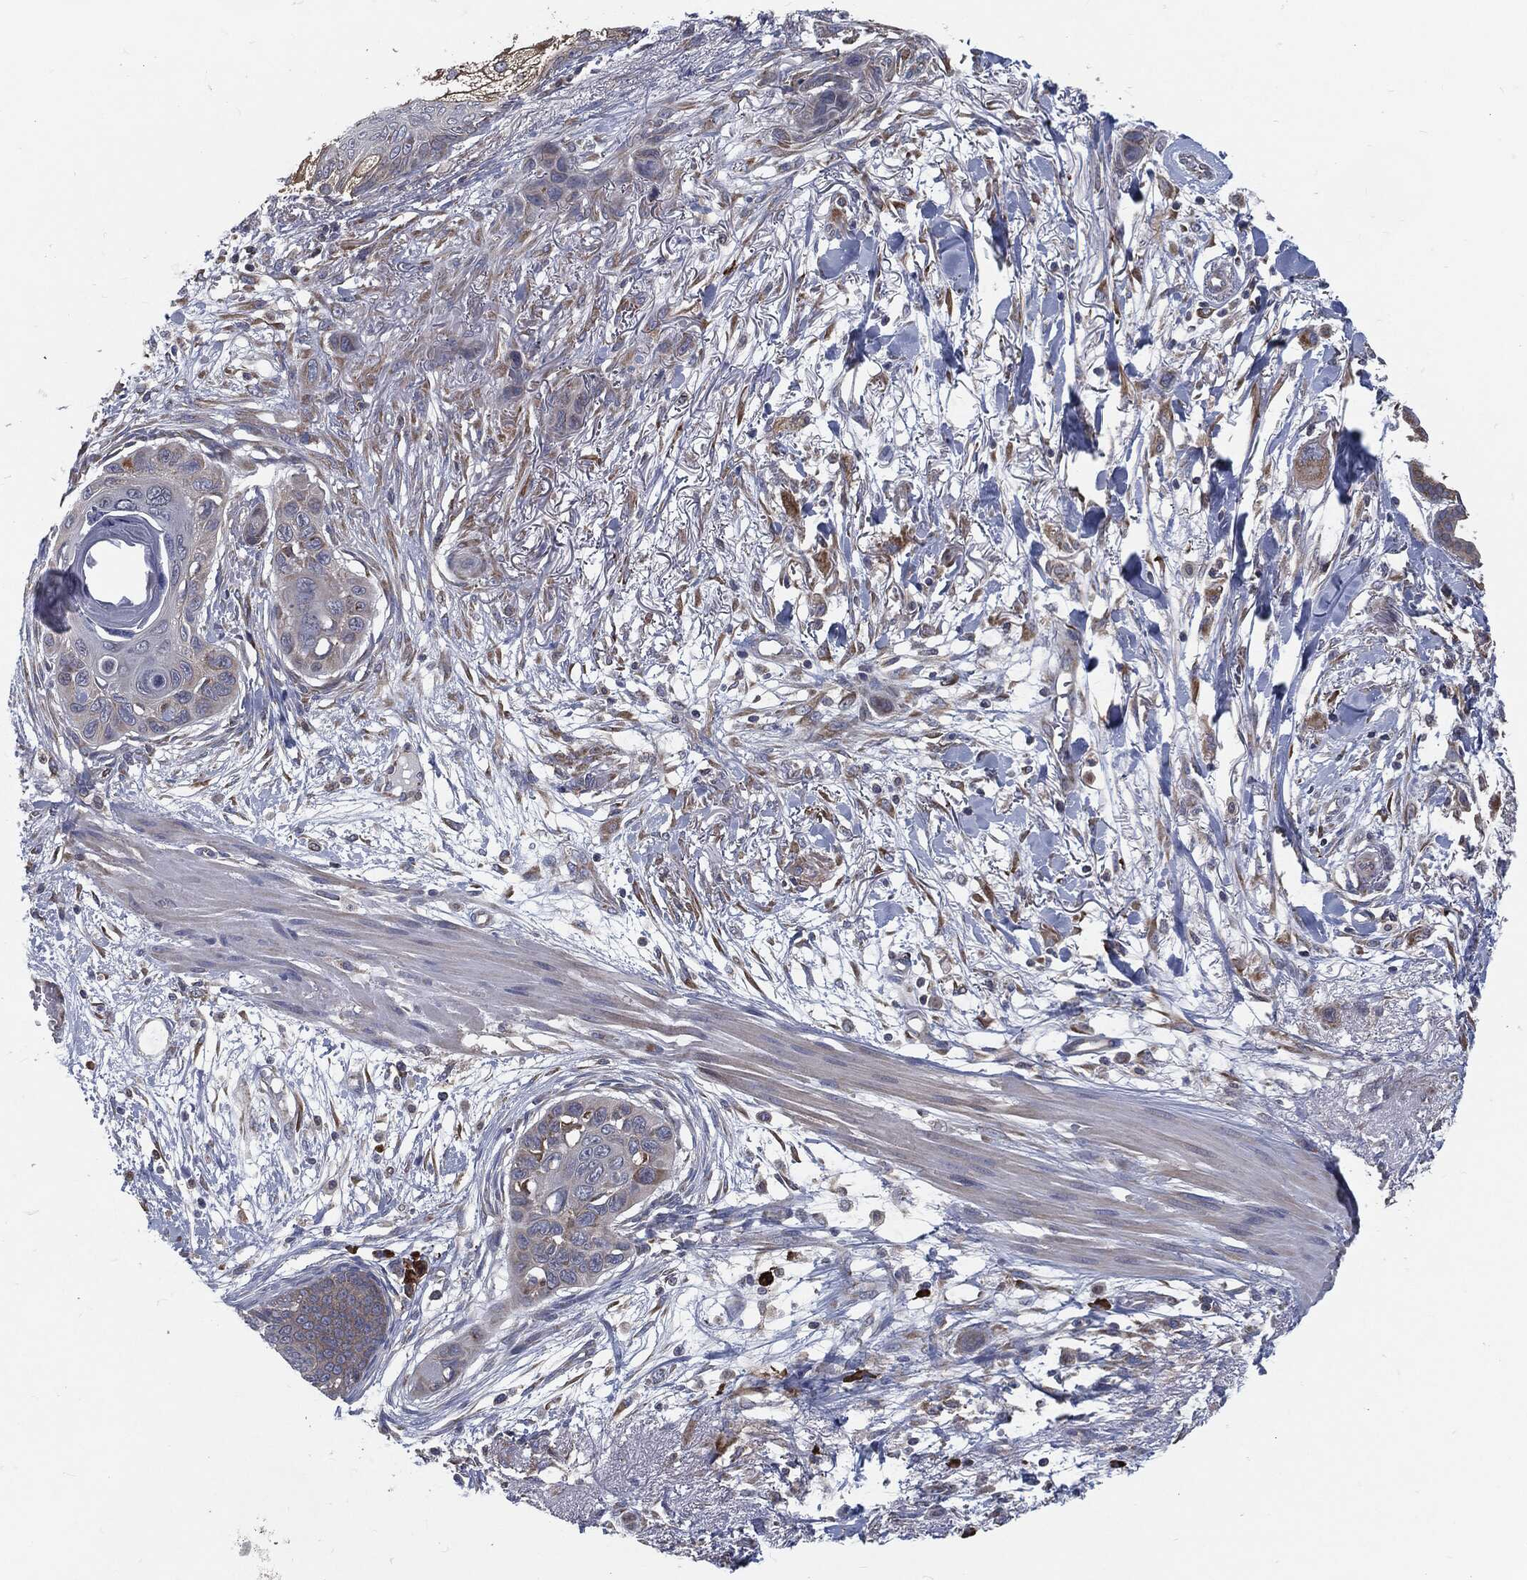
{"staining": {"intensity": "moderate", "quantity": "<25%", "location": "cytoplasmic/membranous"}, "tissue": "skin cancer", "cell_type": "Tumor cells", "image_type": "cancer", "snomed": [{"axis": "morphology", "description": "Squamous cell carcinoma, NOS"}, {"axis": "topography", "description": "Skin"}], "caption": "An image of skin squamous cell carcinoma stained for a protein displays moderate cytoplasmic/membranous brown staining in tumor cells. (IHC, brightfield microscopy, high magnification).", "gene": "PRDX4", "patient": {"sex": "male", "age": 79}}